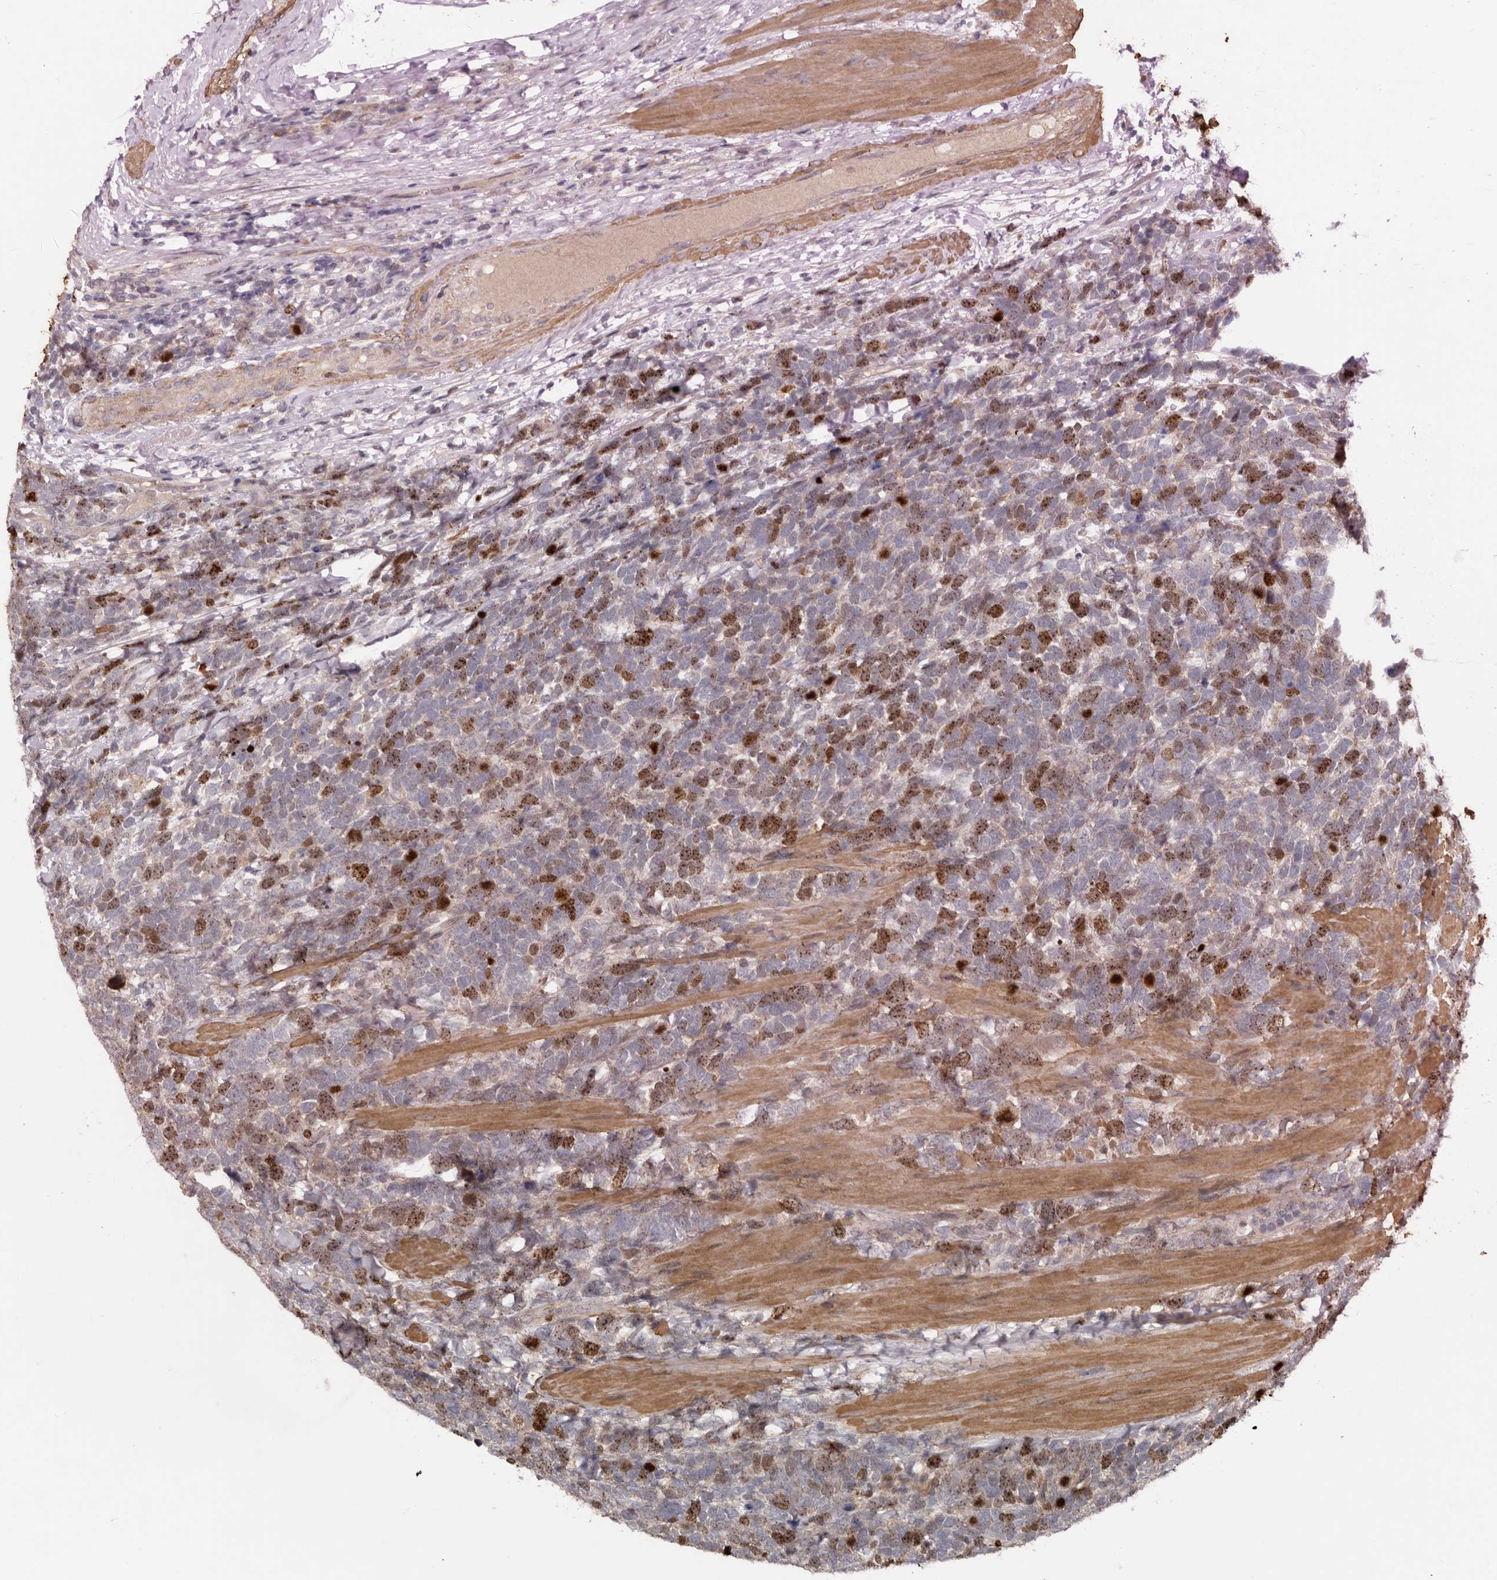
{"staining": {"intensity": "strong", "quantity": "25%-75%", "location": "nuclear"}, "tissue": "urothelial cancer", "cell_type": "Tumor cells", "image_type": "cancer", "snomed": [{"axis": "morphology", "description": "Urothelial carcinoma, High grade"}, {"axis": "topography", "description": "Urinary bladder"}], "caption": "Immunohistochemistry (IHC) (DAB (3,3'-diaminobenzidine)) staining of human urothelial cancer reveals strong nuclear protein positivity in approximately 25%-75% of tumor cells.", "gene": "CDCA8", "patient": {"sex": "female", "age": 82}}